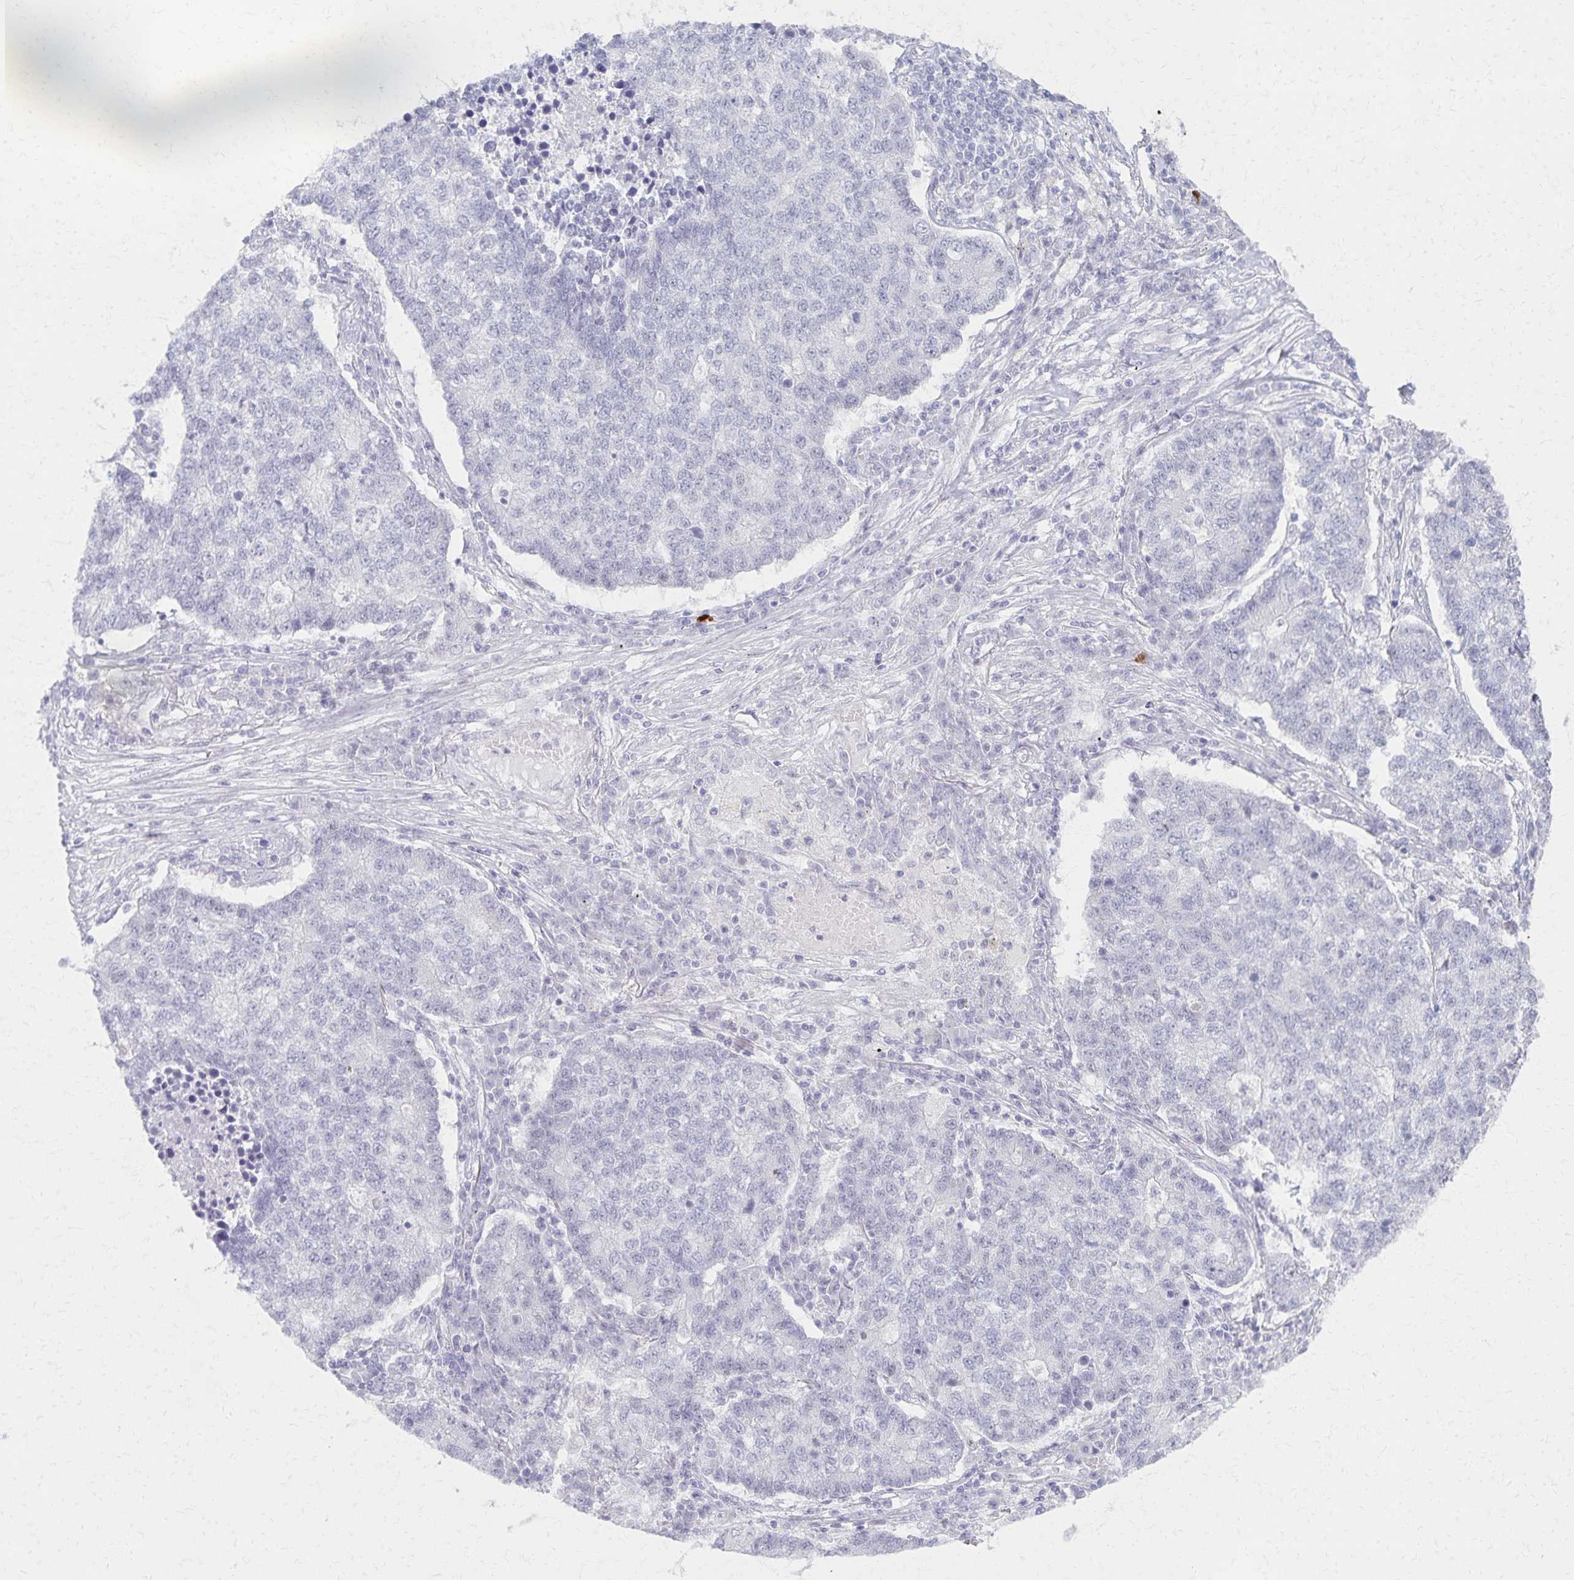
{"staining": {"intensity": "negative", "quantity": "none", "location": "none"}, "tissue": "lung cancer", "cell_type": "Tumor cells", "image_type": "cancer", "snomed": [{"axis": "morphology", "description": "Adenocarcinoma, NOS"}, {"axis": "topography", "description": "Lung"}], "caption": "Tumor cells are negative for protein expression in human lung adenocarcinoma. (DAB IHC, high magnification).", "gene": "MORC4", "patient": {"sex": "male", "age": 57}}